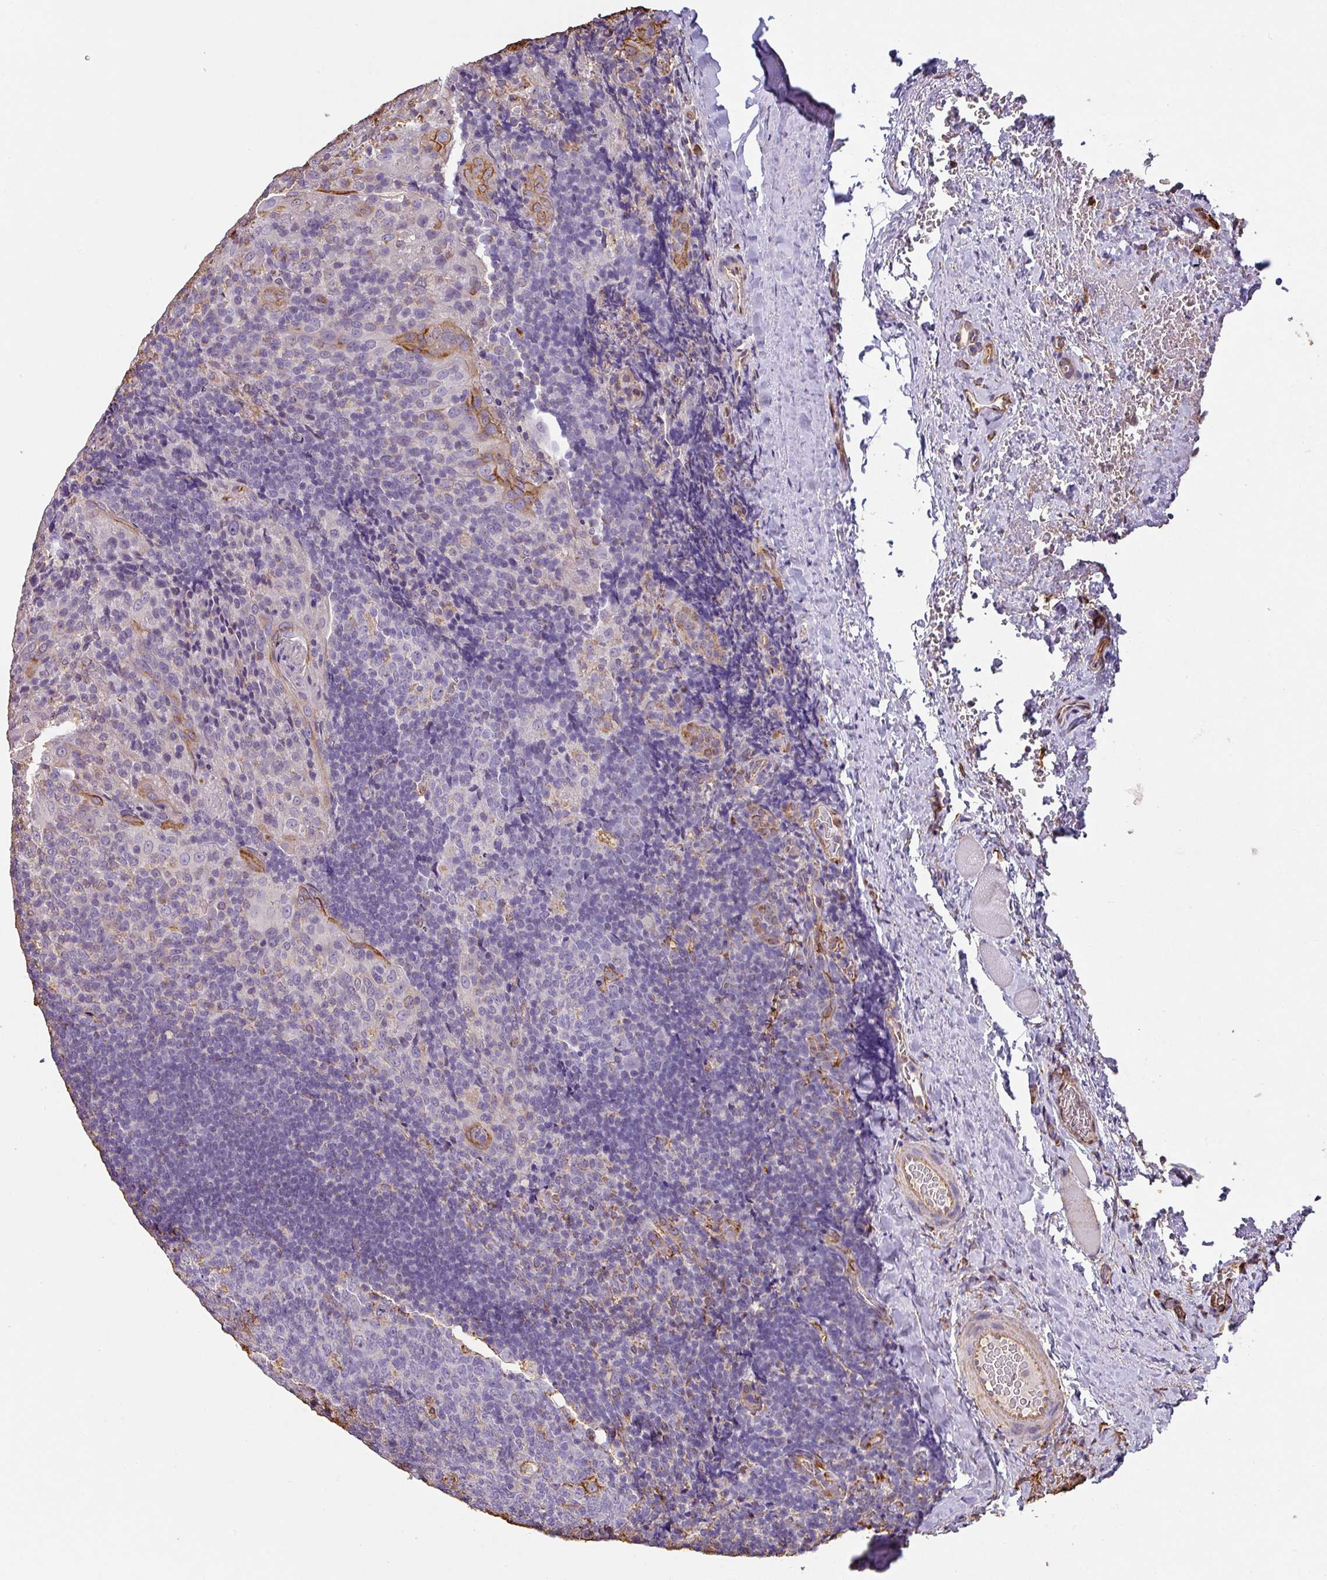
{"staining": {"intensity": "moderate", "quantity": "<25%", "location": "cytoplasmic/membranous"}, "tissue": "tonsil", "cell_type": "Germinal center cells", "image_type": "normal", "snomed": [{"axis": "morphology", "description": "Normal tissue, NOS"}, {"axis": "topography", "description": "Tonsil"}], "caption": "A brown stain highlights moderate cytoplasmic/membranous expression of a protein in germinal center cells of unremarkable tonsil. The staining was performed using DAB (3,3'-diaminobenzidine) to visualize the protein expression in brown, while the nuclei were stained in blue with hematoxylin (Magnification: 20x).", "gene": "ZNF280C", "patient": {"sex": "male", "age": 17}}